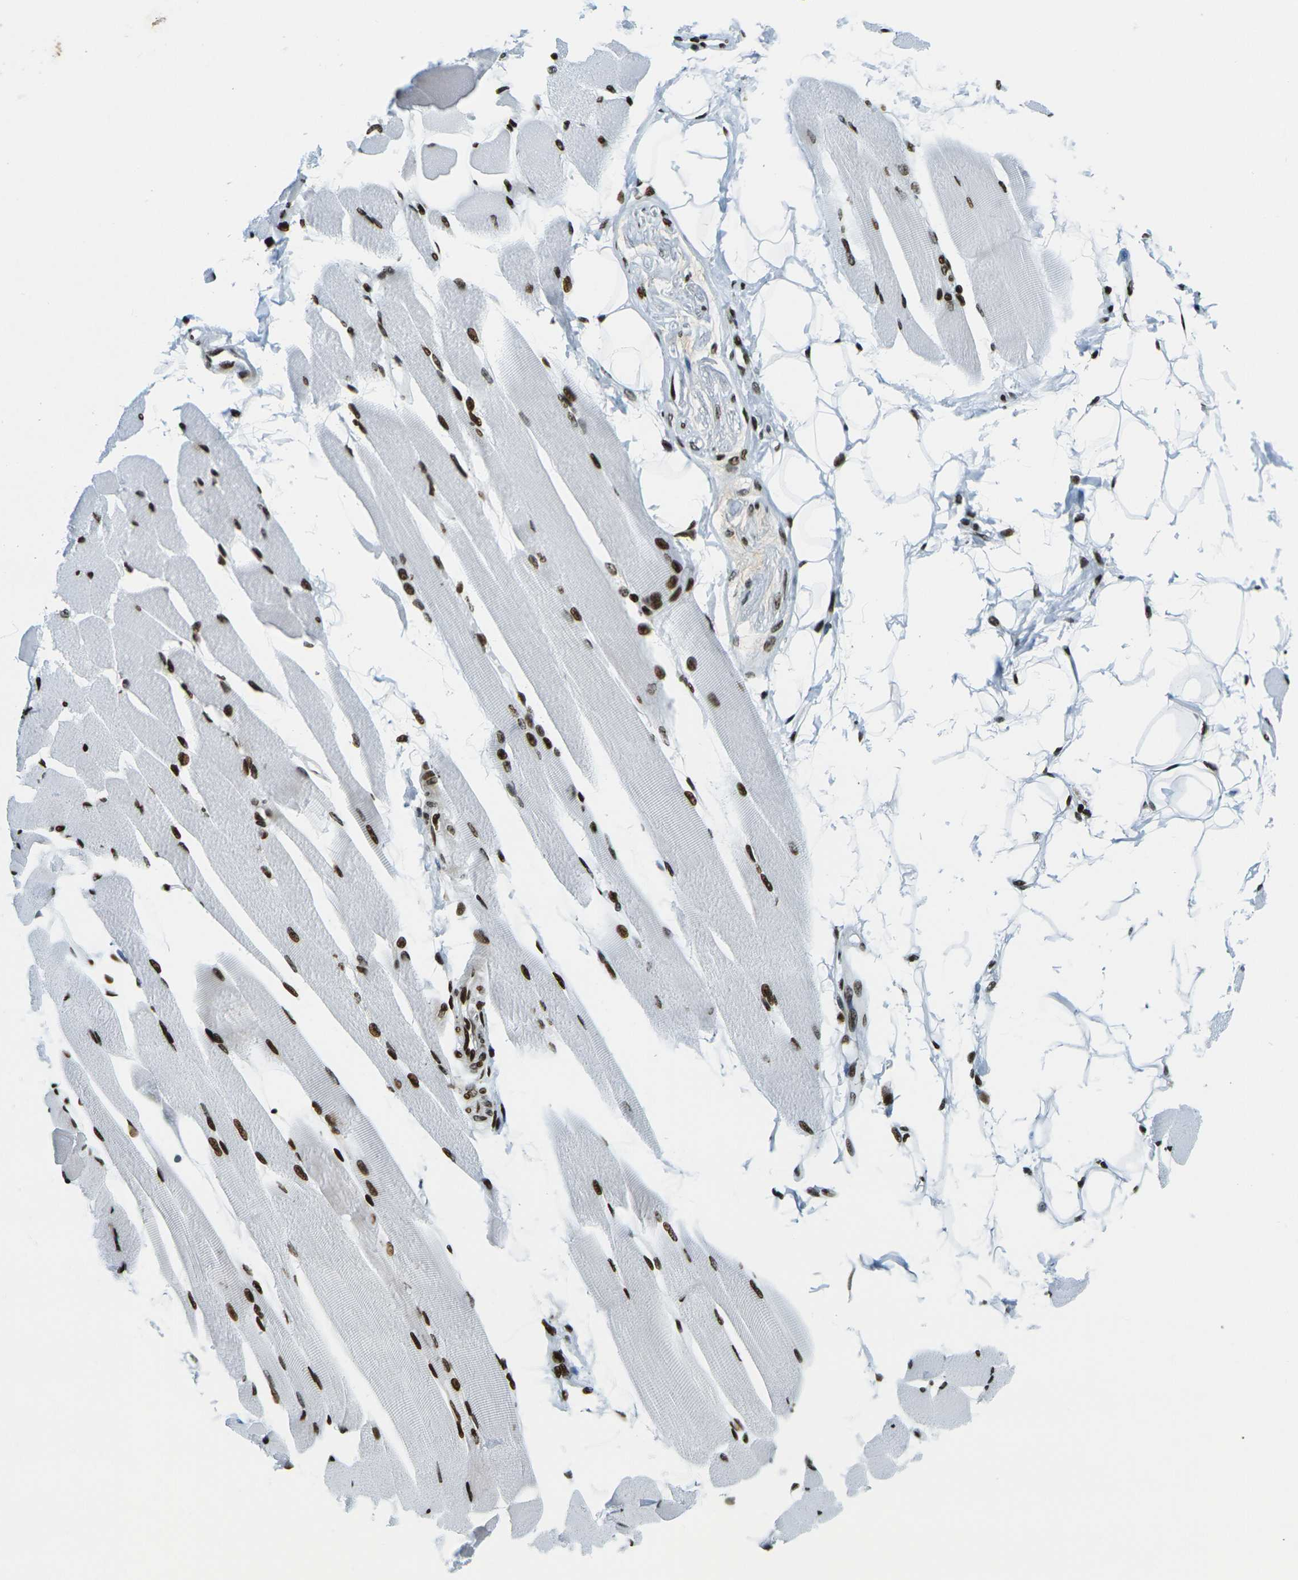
{"staining": {"intensity": "strong", "quantity": ">75%", "location": "nuclear"}, "tissue": "skeletal muscle", "cell_type": "Myocytes", "image_type": "normal", "snomed": [{"axis": "morphology", "description": "Normal tissue, NOS"}, {"axis": "topography", "description": "Skeletal muscle"}, {"axis": "topography", "description": "Peripheral nerve tissue"}], "caption": "A high-resolution image shows immunohistochemistry staining of benign skeletal muscle, which displays strong nuclear staining in about >75% of myocytes.", "gene": "H3", "patient": {"sex": "female", "age": 84}}